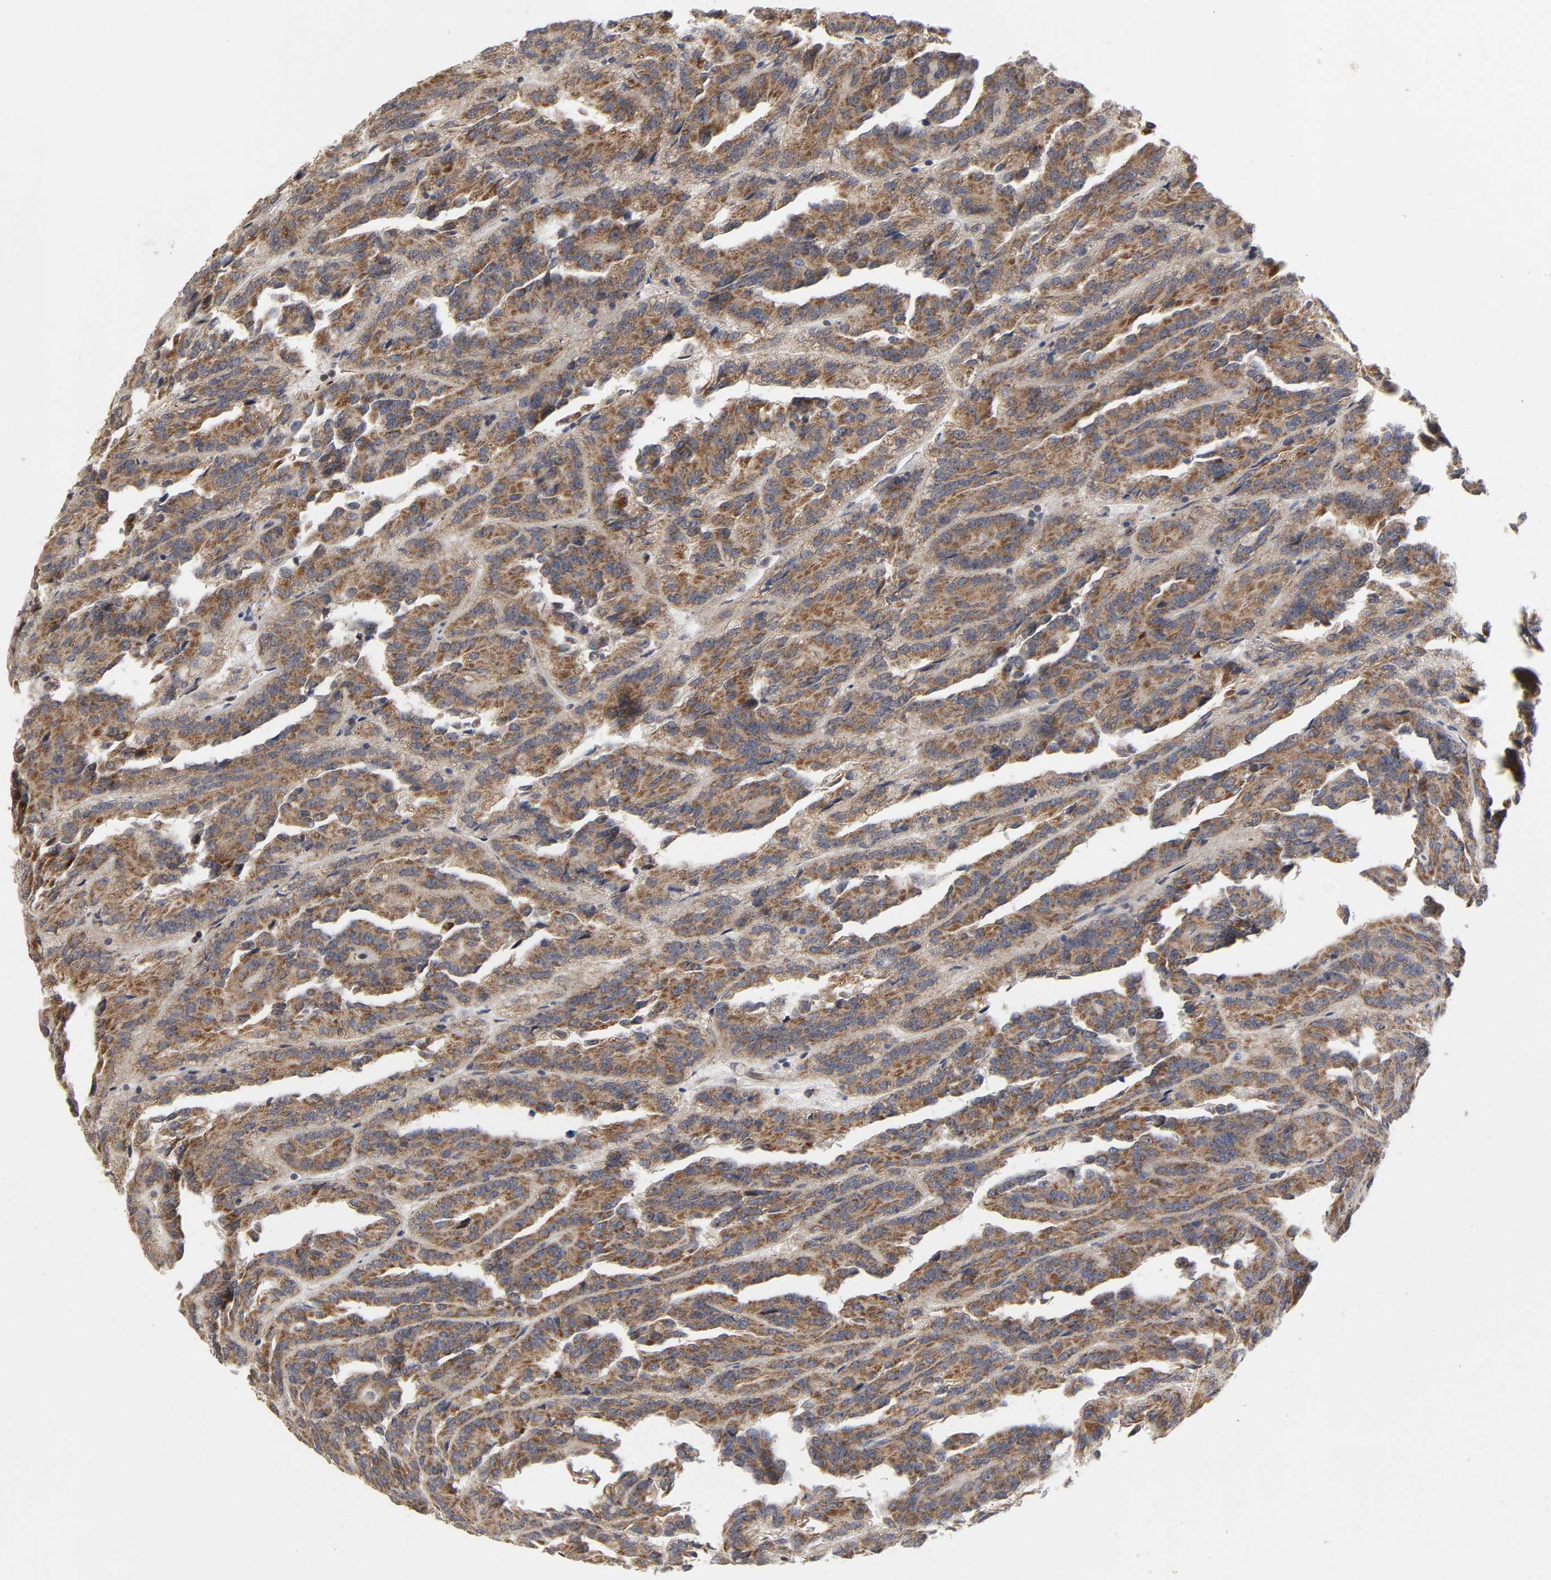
{"staining": {"intensity": "strong", "quantity": ">75%", "location": "cytoplasmic/membranous"}, "tissue": "renal cancer", "cell_type": "Tumor cells", "image_type": "cancer", "snomed": [{"axis": "morphology", "description": "Adenocarcinoma, NOS"}, {"axis": "topography", "description": "Kidney"}], "caption": "High-power microscopy captured an IHC image of renal cancer (adenocarcinoma), revealing strong cytoplasmic/membranous expression in approximately >75% of tumor cells.", "gene": "SLC30A9", "patient": {"sex": "male", "age": 46}}